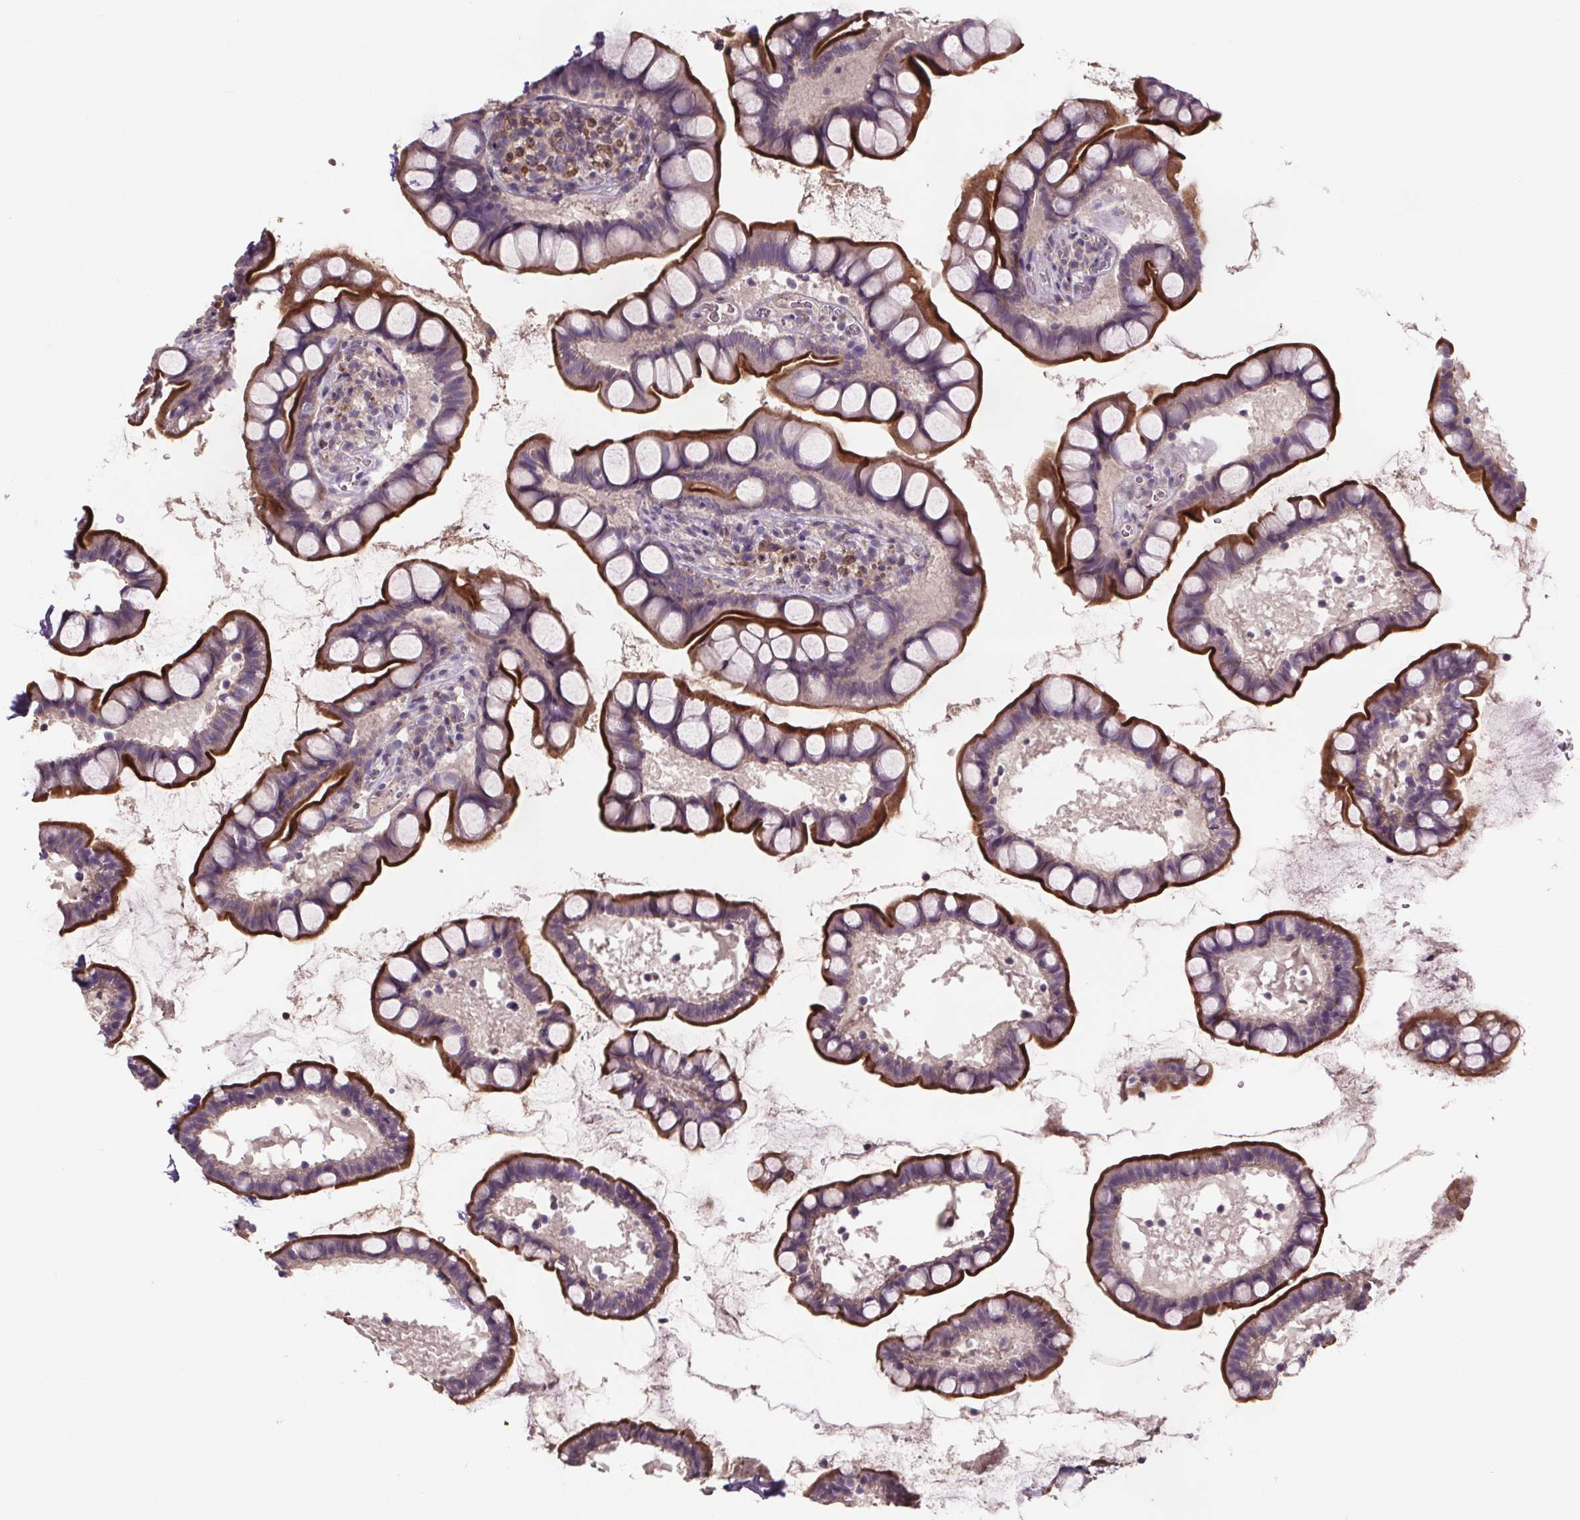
{"staining": {"intensity": "weak", "quantity": ">75%", "location": "cytoplasmic/membranous"}, "tissue": "small intestine", "cell_type": "Glandular cells", "image_type": "normal", "snomed": [{"axis": "morphology", "description": "Normal tissue, NOS"}, {"axis": "topography", "description": "Small intestine"}], "caption": "Protein expression analysis of unremarkable small intestine demonstrates weak cytoplasmic/membranous positivity in approximately >75% of glandular cells.", "gene": "CLN3", "patient": {"sex": "male", "age": 70}}